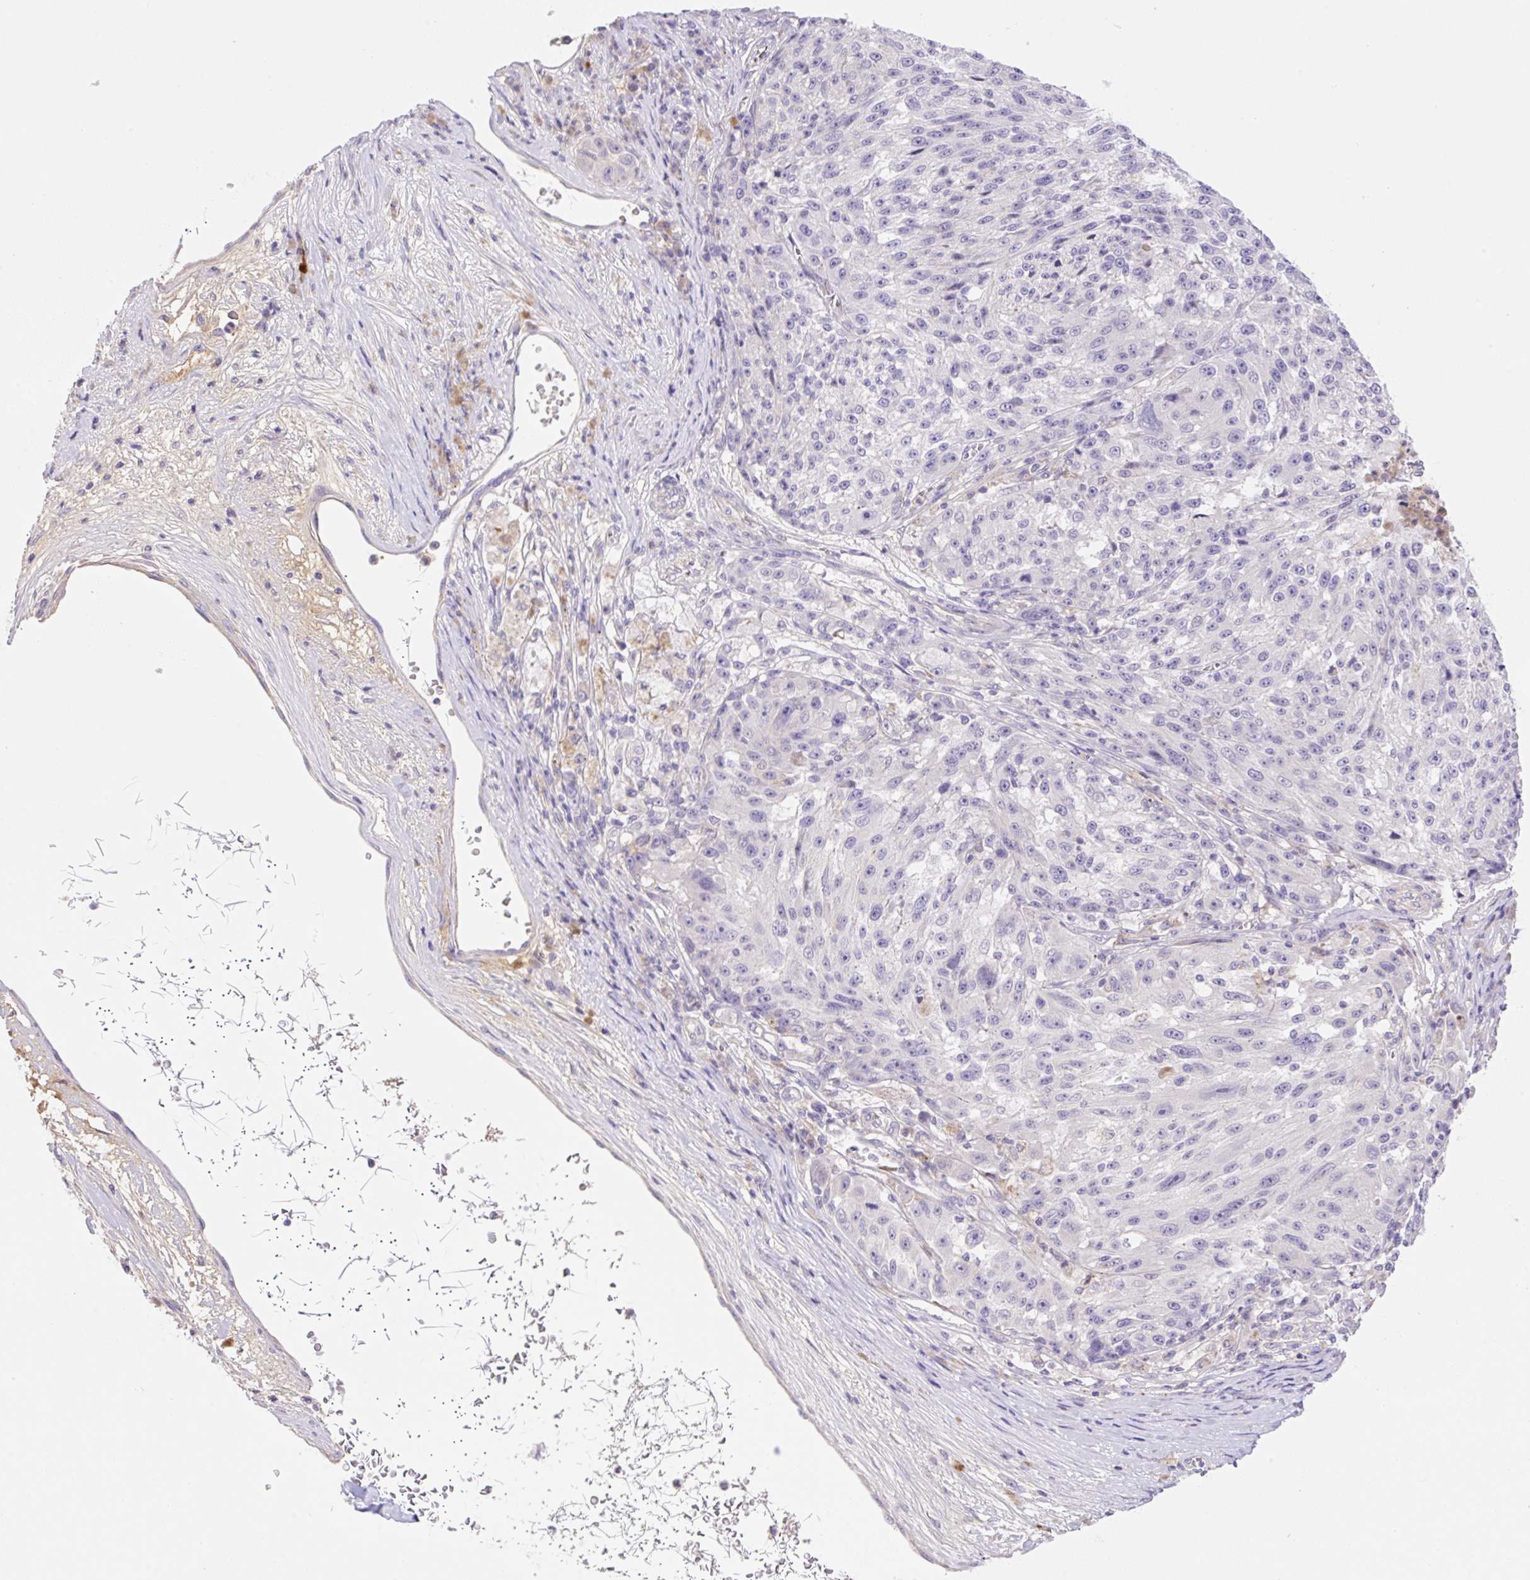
{"staining": {"intensity": "negative", "quantity": "none", "location": "none"}, "tissue": "melanoma", "cell_type": "Tumor cells", "image_type": "cancer", "snomed": [{"axis": "morphology", "description": "Malignant melanoma, NOS"}, {"axis": "topography", "description": "Skin"}], "caption": "Human malignant melanoma stained for a protein using IHC shows no positivity in tumor cells.", "gene": "DENND5A", "patient": {"sex": "male", "age": 53}}